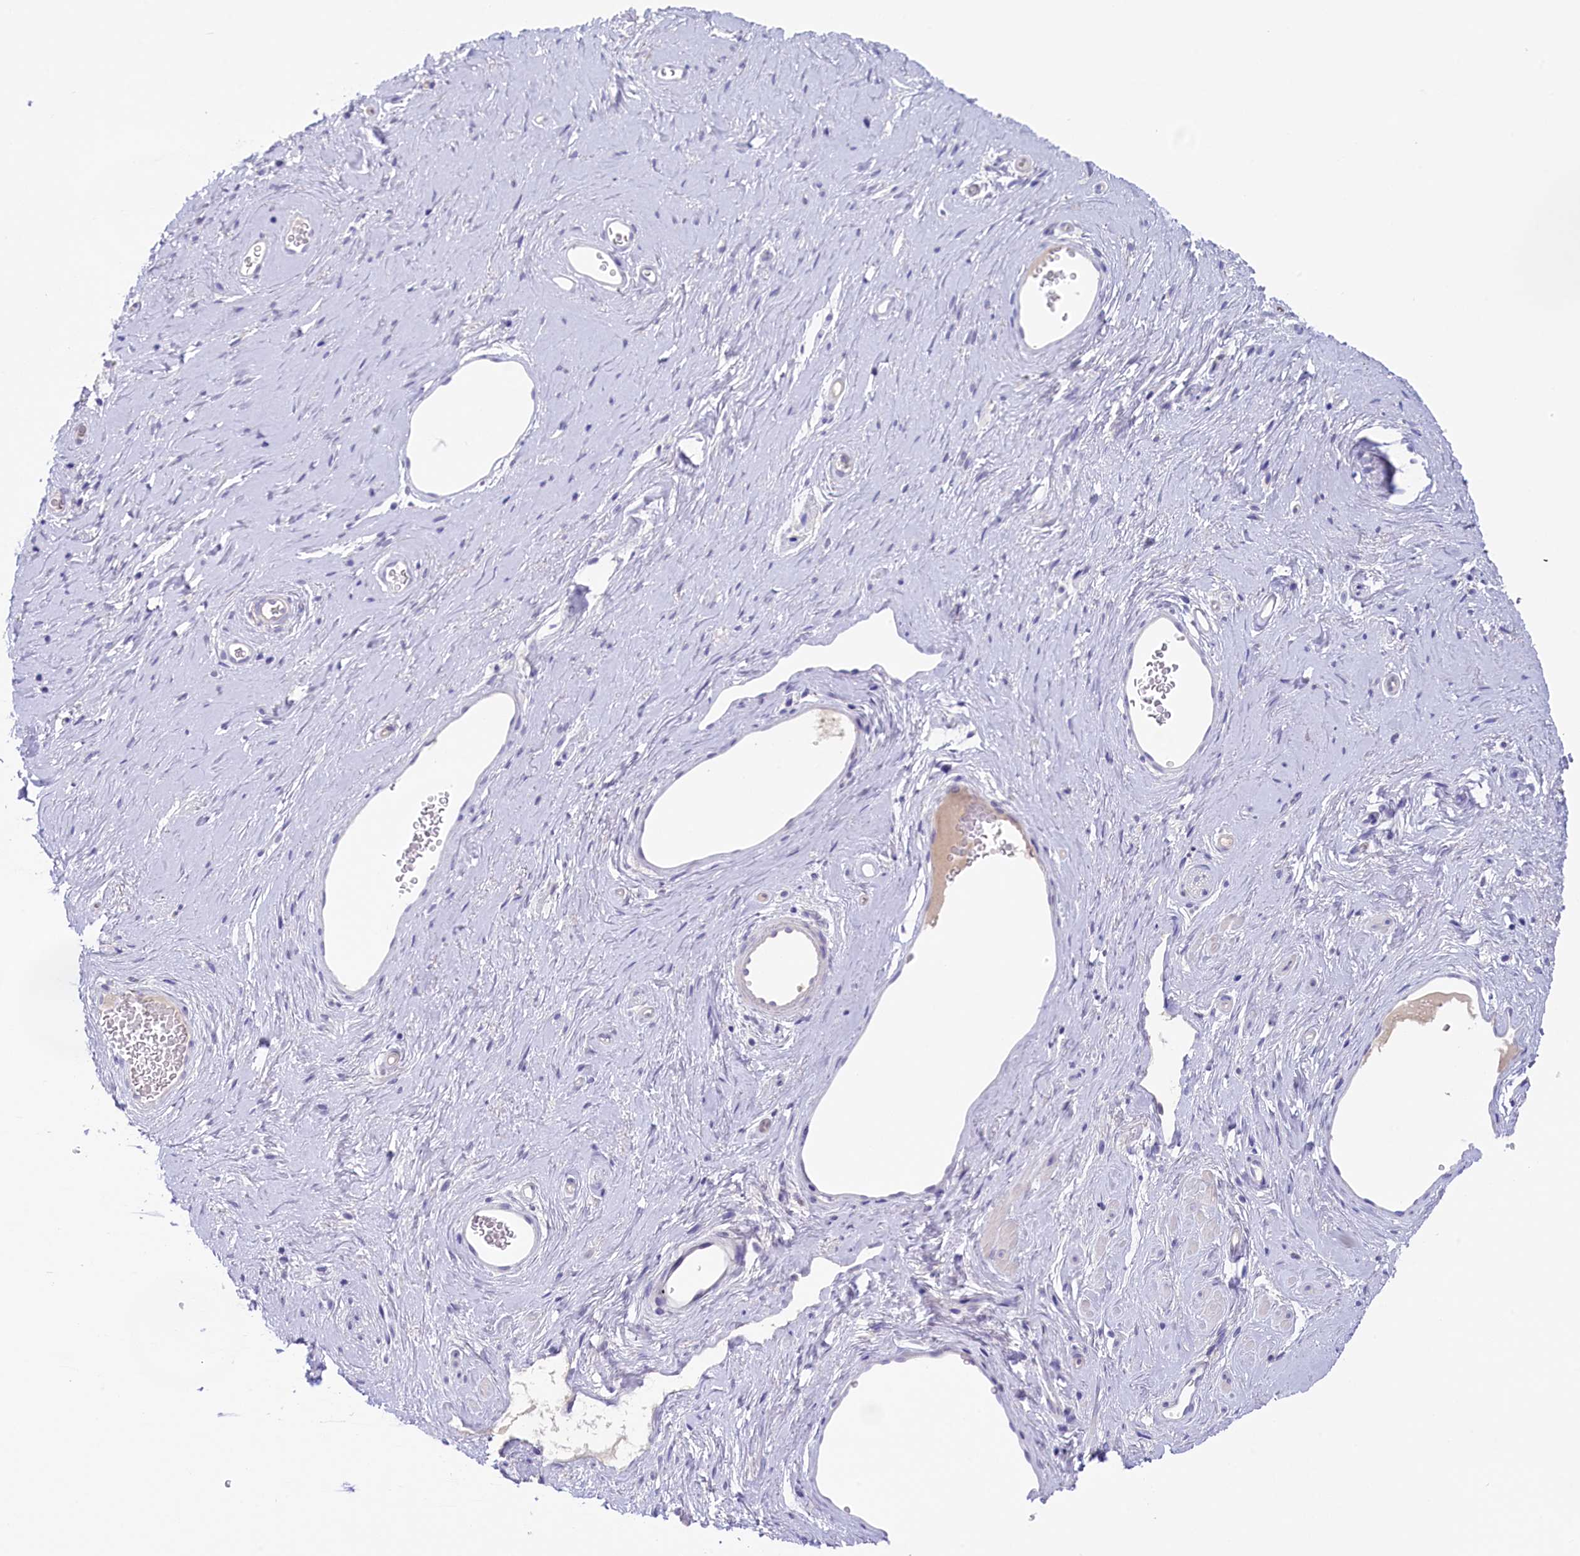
{"staining": {"intensity": "negative", "quantity": "none", "location": "none"}, "tissue": "soft tissue", "cell_type": "Chondrocytes", "image_type": "normal", "snomed": [{"axis": "morphology", "description": "Normal tissue, NOS"}, {"axis": "morphology", "description": "Adenocarcinoma, NOS"}, {"axis": "topography", "description": "Rectum"}, {"axis": "topography", "description": "Vagina"}, {"axis": "topography", "description": "Peripheral nerve tissue"}], "caption": "Unremarkable soft tissue was stained to show a protein in brown. There is no significant staining in chondrocytes. Nuclei are stained in blue.", "gene": "ZSWIM4", "patient": {"sex": "female", "age": 71}}